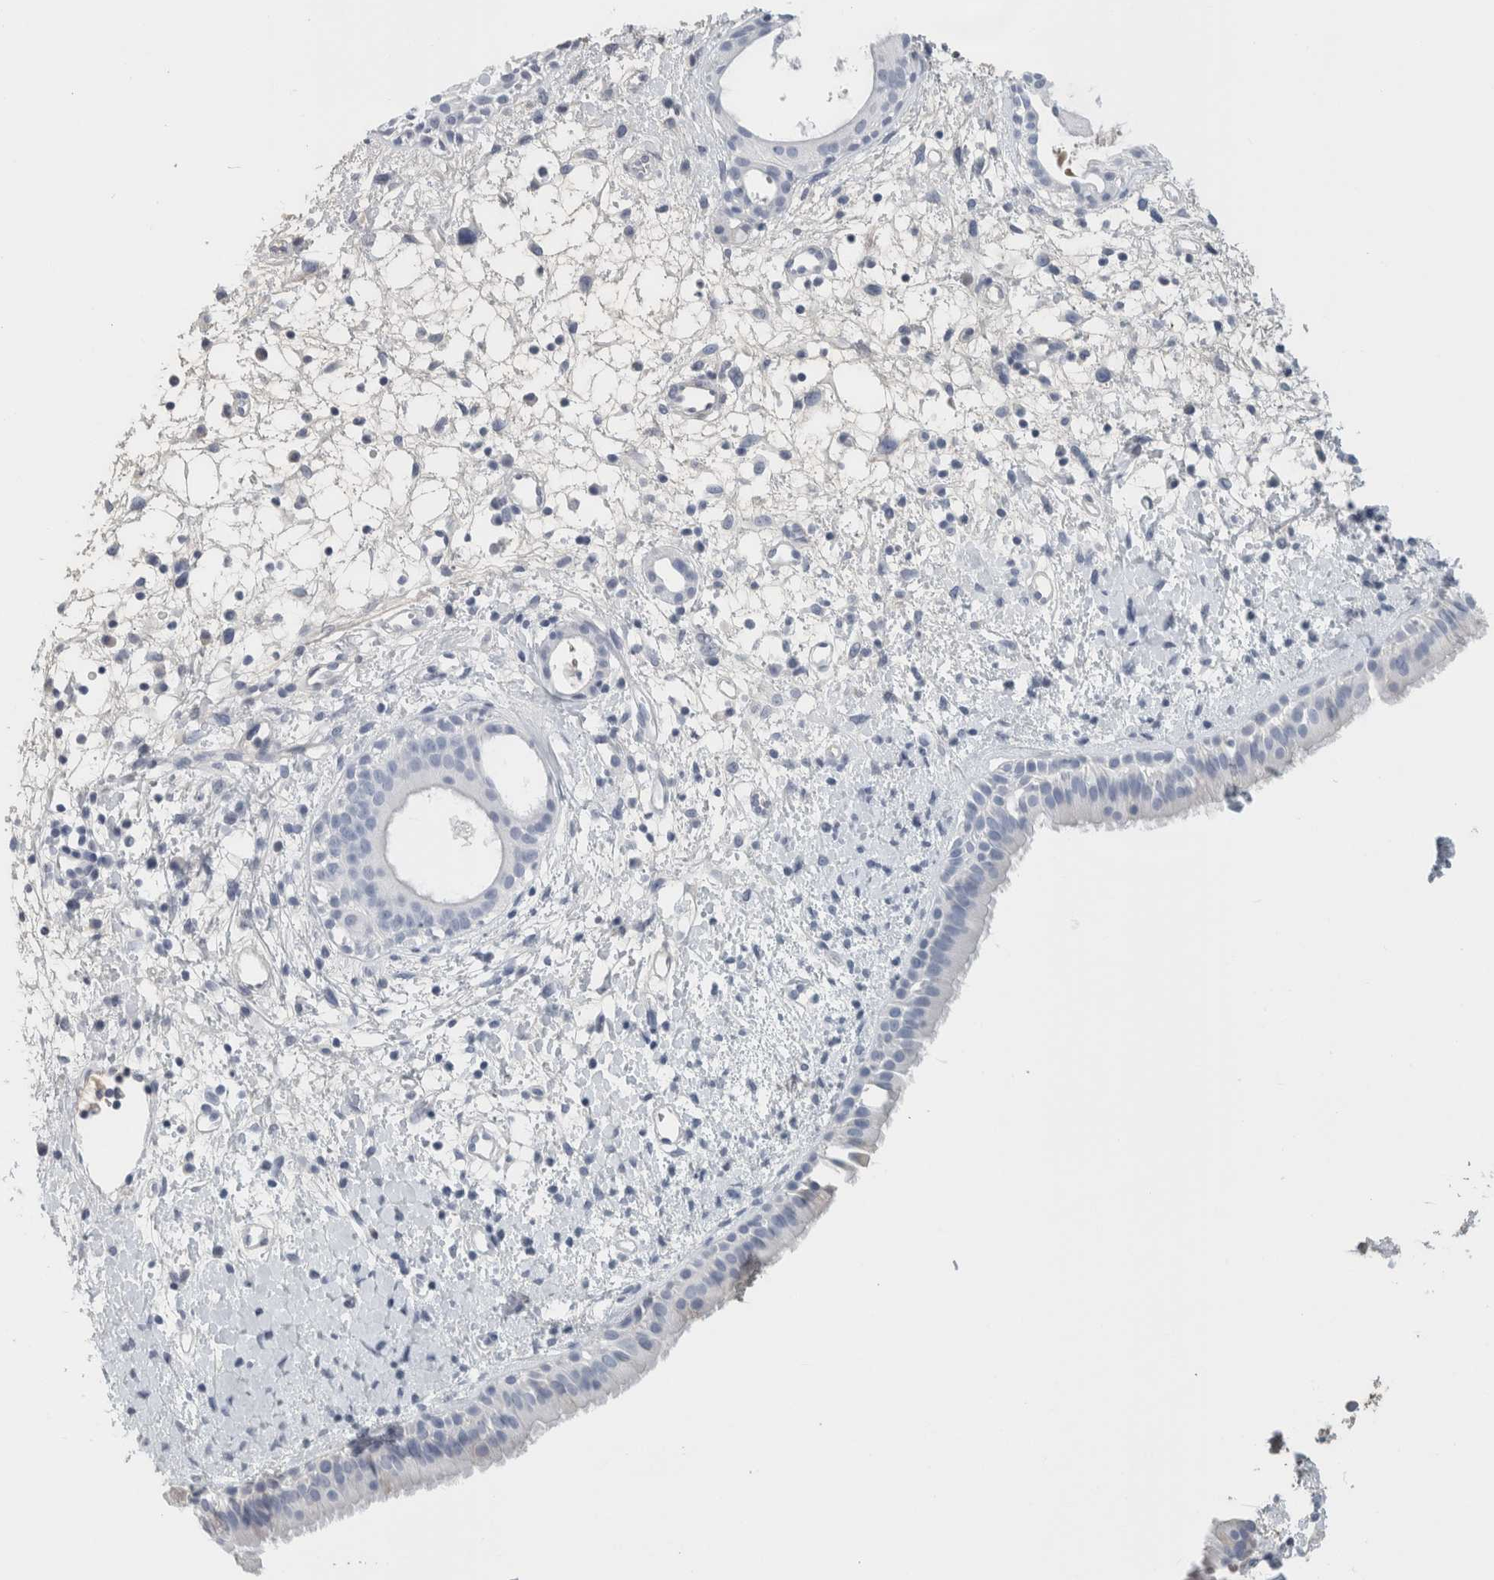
{"staining": {"intensity": "negative", "quantity": "none", "location": "none"}, "tissue": "nasopharynx", "cell_type": "Respiratory epithelial cells", "image_type": "normal", "snomed": [{"axis": "morphology", "description": "Normal tissue, NOS"}, {"axis": "topography", "description": "Nasopharynx"}], "caption": "Nasopharynx was stained to show a protein in brown. There is no significant expression in respiratory epithelial cells. (DAB (3,3'-diaminobenzidine) IHC with hematoxylin counter stain).", "gene": "TSPAN8", "patient": {"sex": "male", "age": 22}}